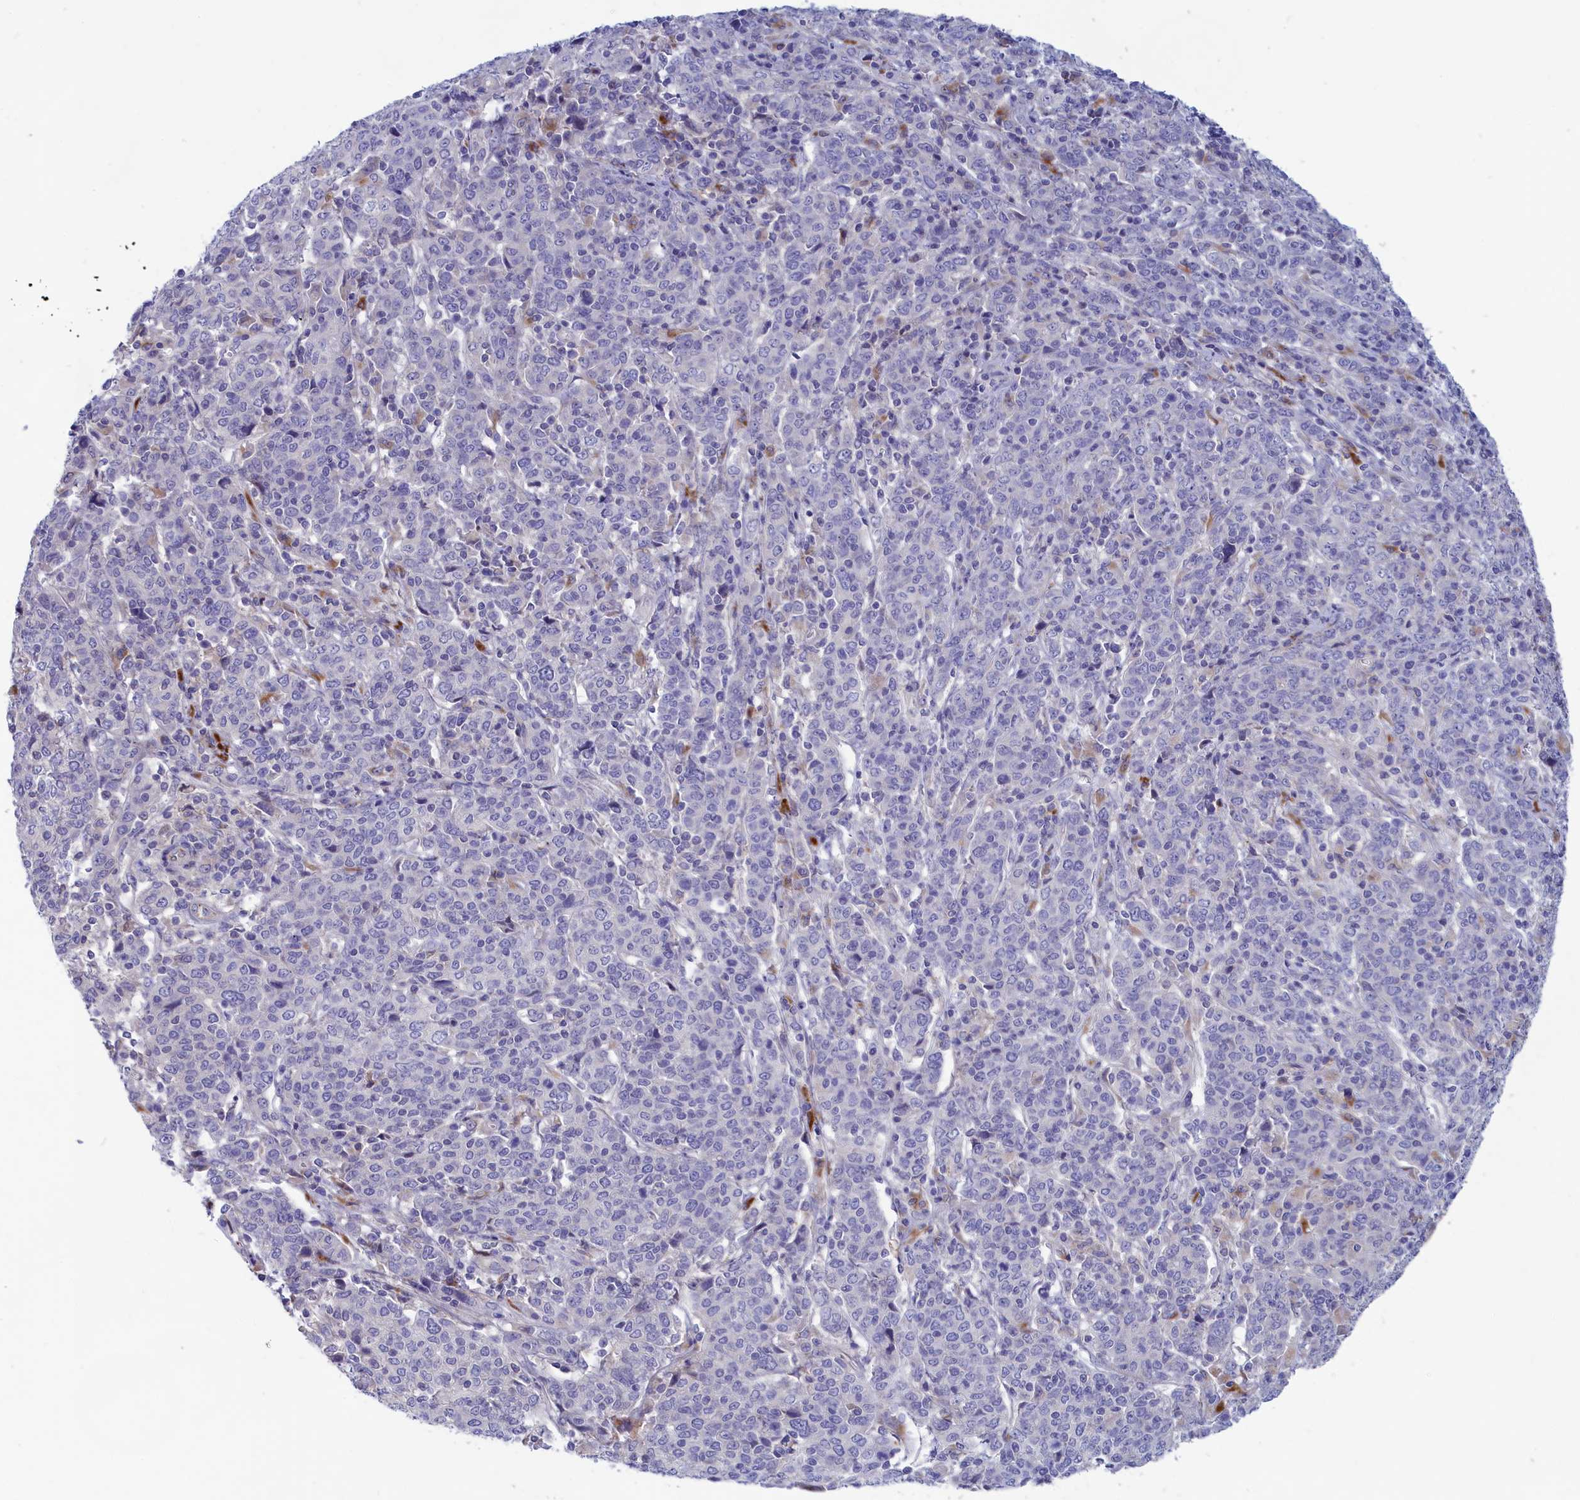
{"staining": {"intensity": "negative", "quantity": "none", "location": "none"}, "tissue": "cervical cancer", "cell_type": "Tumor cells", "image_type": "cancer", "snomed": [{"axis": "morphology", "description": "Squamous cell carcinoma, NOS"}, {"axis": "topography", "description": "Cervix"}], "caption": "Tumor cells are negative for protein expression in human cervical squamous cell carcinoma.", "gene": "WDR6", "patient": {"sex": "female", "age": 67}}